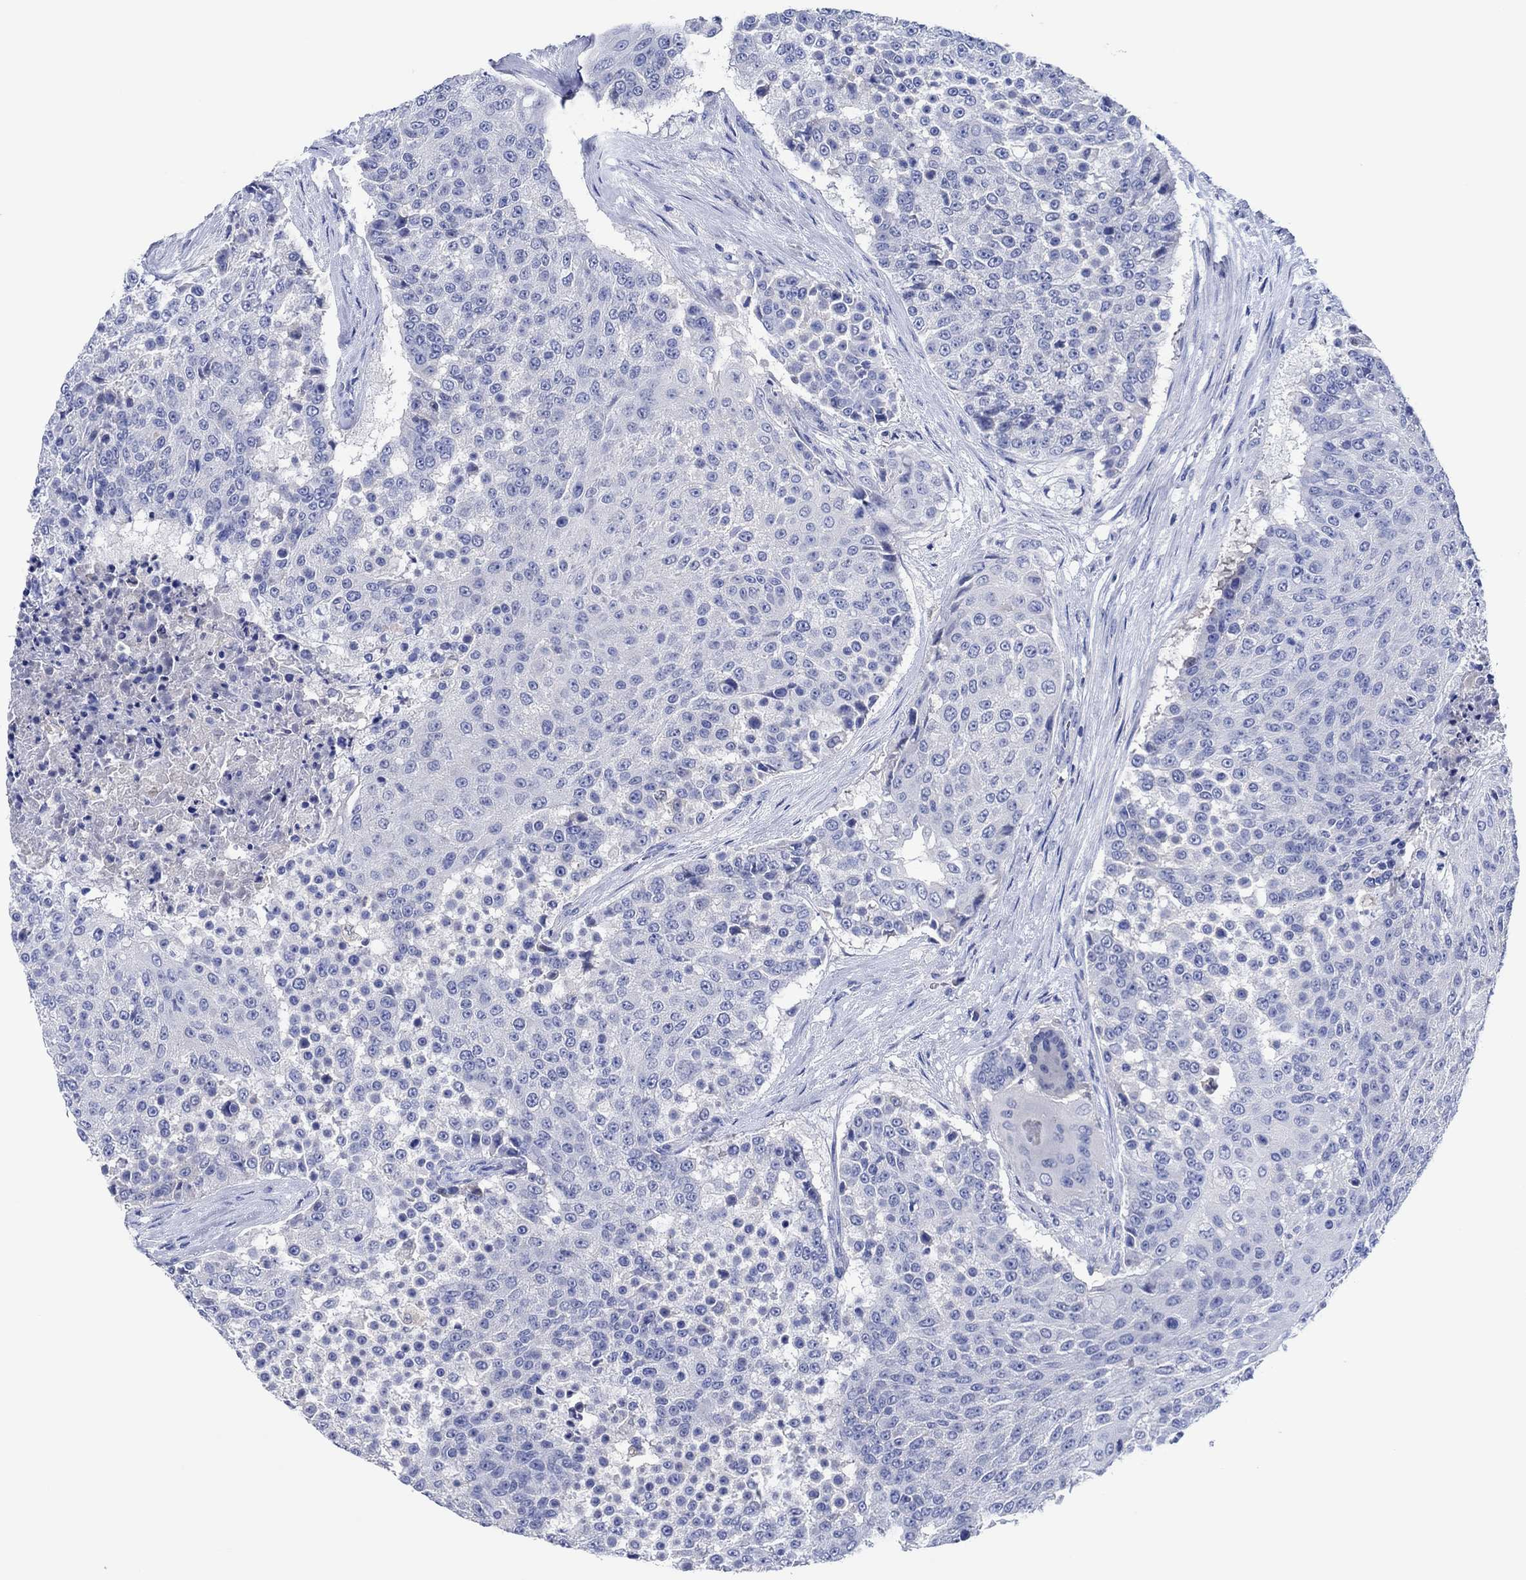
{"staining": {"intensity": "negative", "quantity": "none", "location": "none"}, "tissue": "urothelial cancer", "cell_type": "Tumor cells", "image_type": "cancer", "snomed": [{"axis": "morphology", "description": "Urothelial carcinoma, High grade"}, {"axis": "topography", "description": "Urinary bladder"}], "caption": "There is no significant staining in tumor cells of high-grade urothelial carcinoma.", "gene": "CPNE6", "patient": {"sex": "female", "age": 63}}